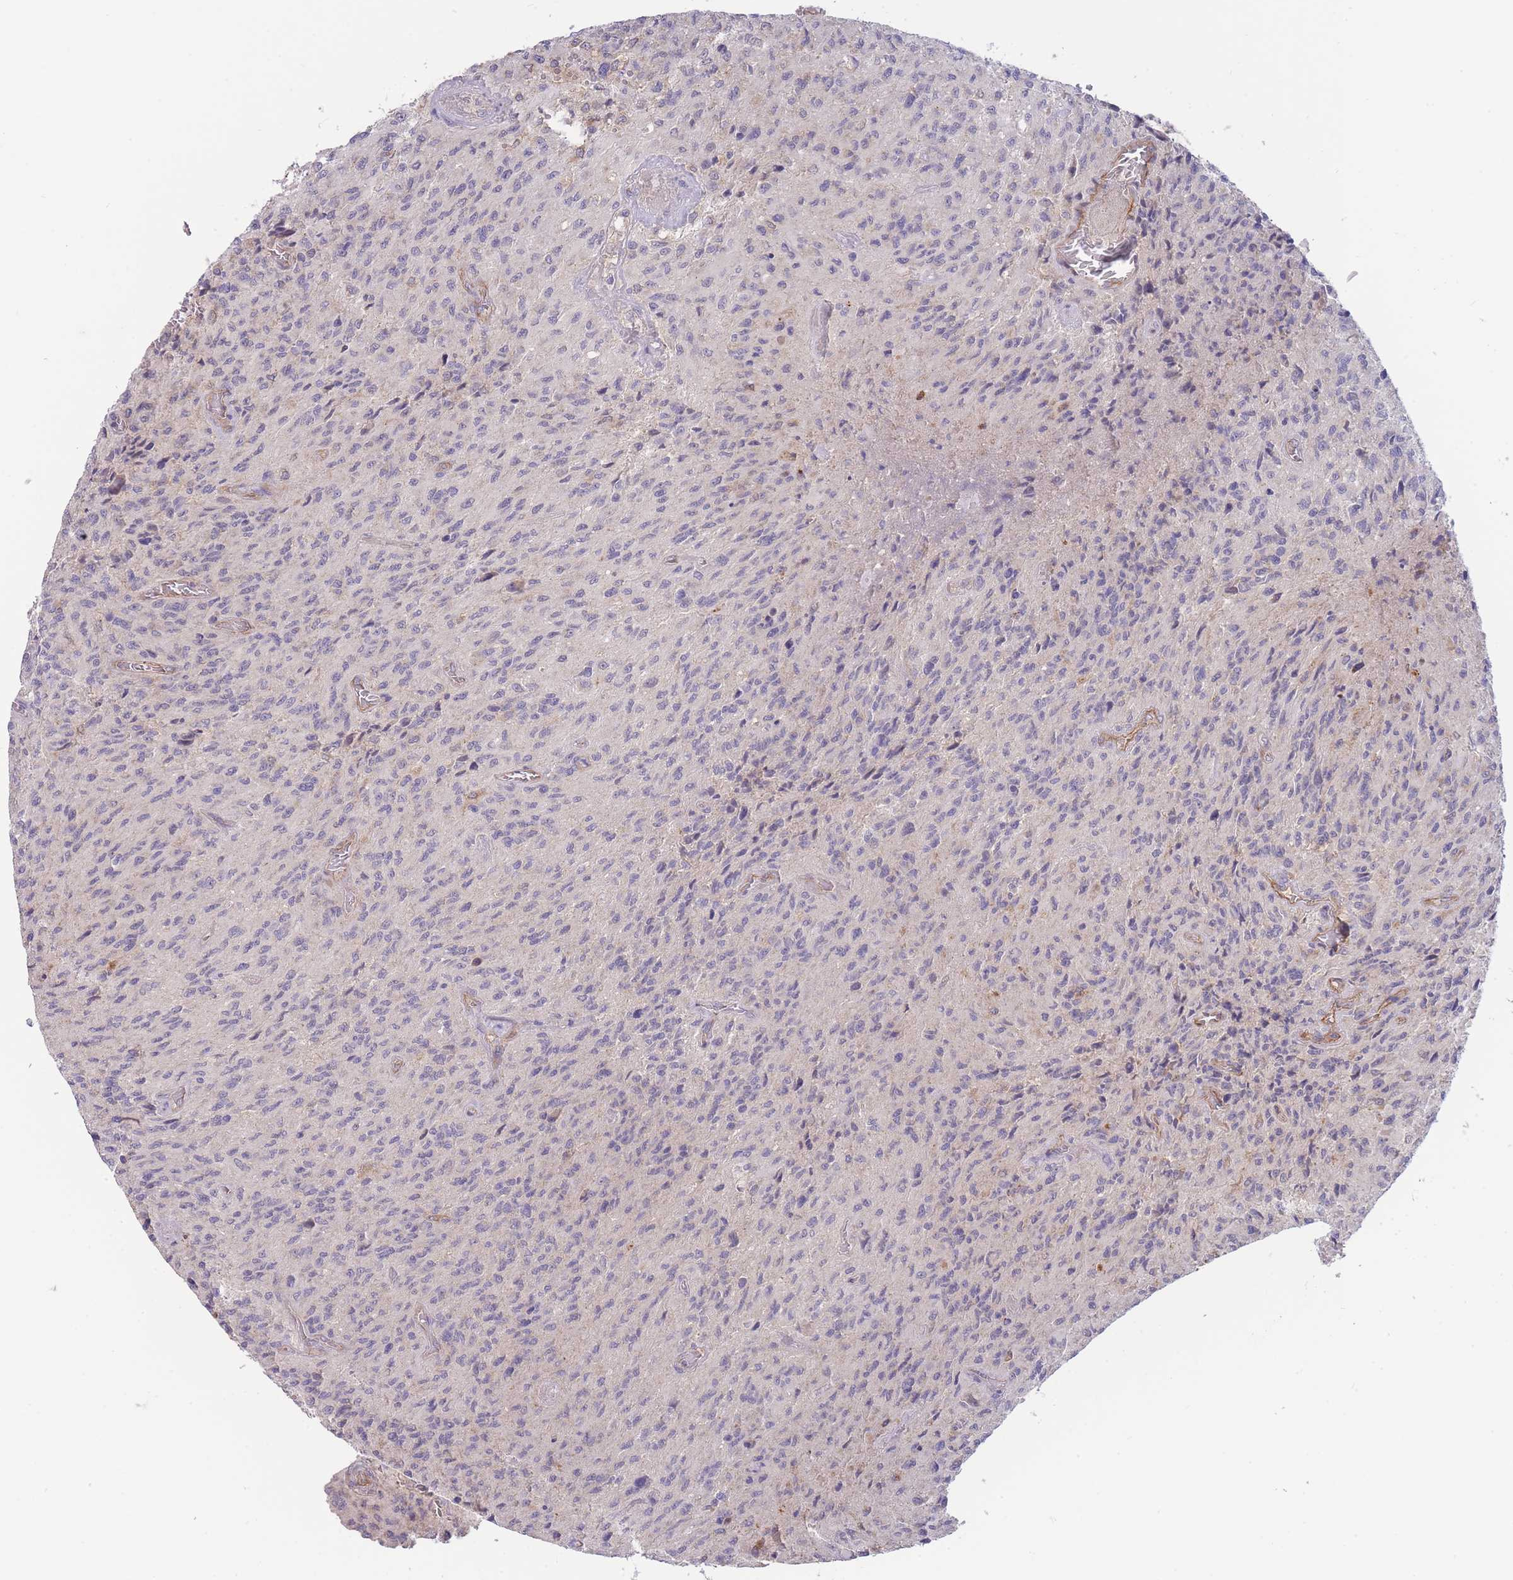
{"staining": {"intensity": "negative", "quantity": "none", "location": "none"}, "tissue": "glioma", "cell_type": "Tumor cells", "image_type": "cancer", "snomed": [{"axis": "morphology", "description": "Normal tissue, NOS"}, {"axis": "morphology", "description": "Glioma, malignant, High grade"}, {"axis": "topography", "description": "Cerebral cortex"}], "caption": "Glioma was stained to show a protein in brown. There is no significant expression in tumor cells.", "gene": "NDUFAF5", "patient": {"sex": "male", "age": 56}}